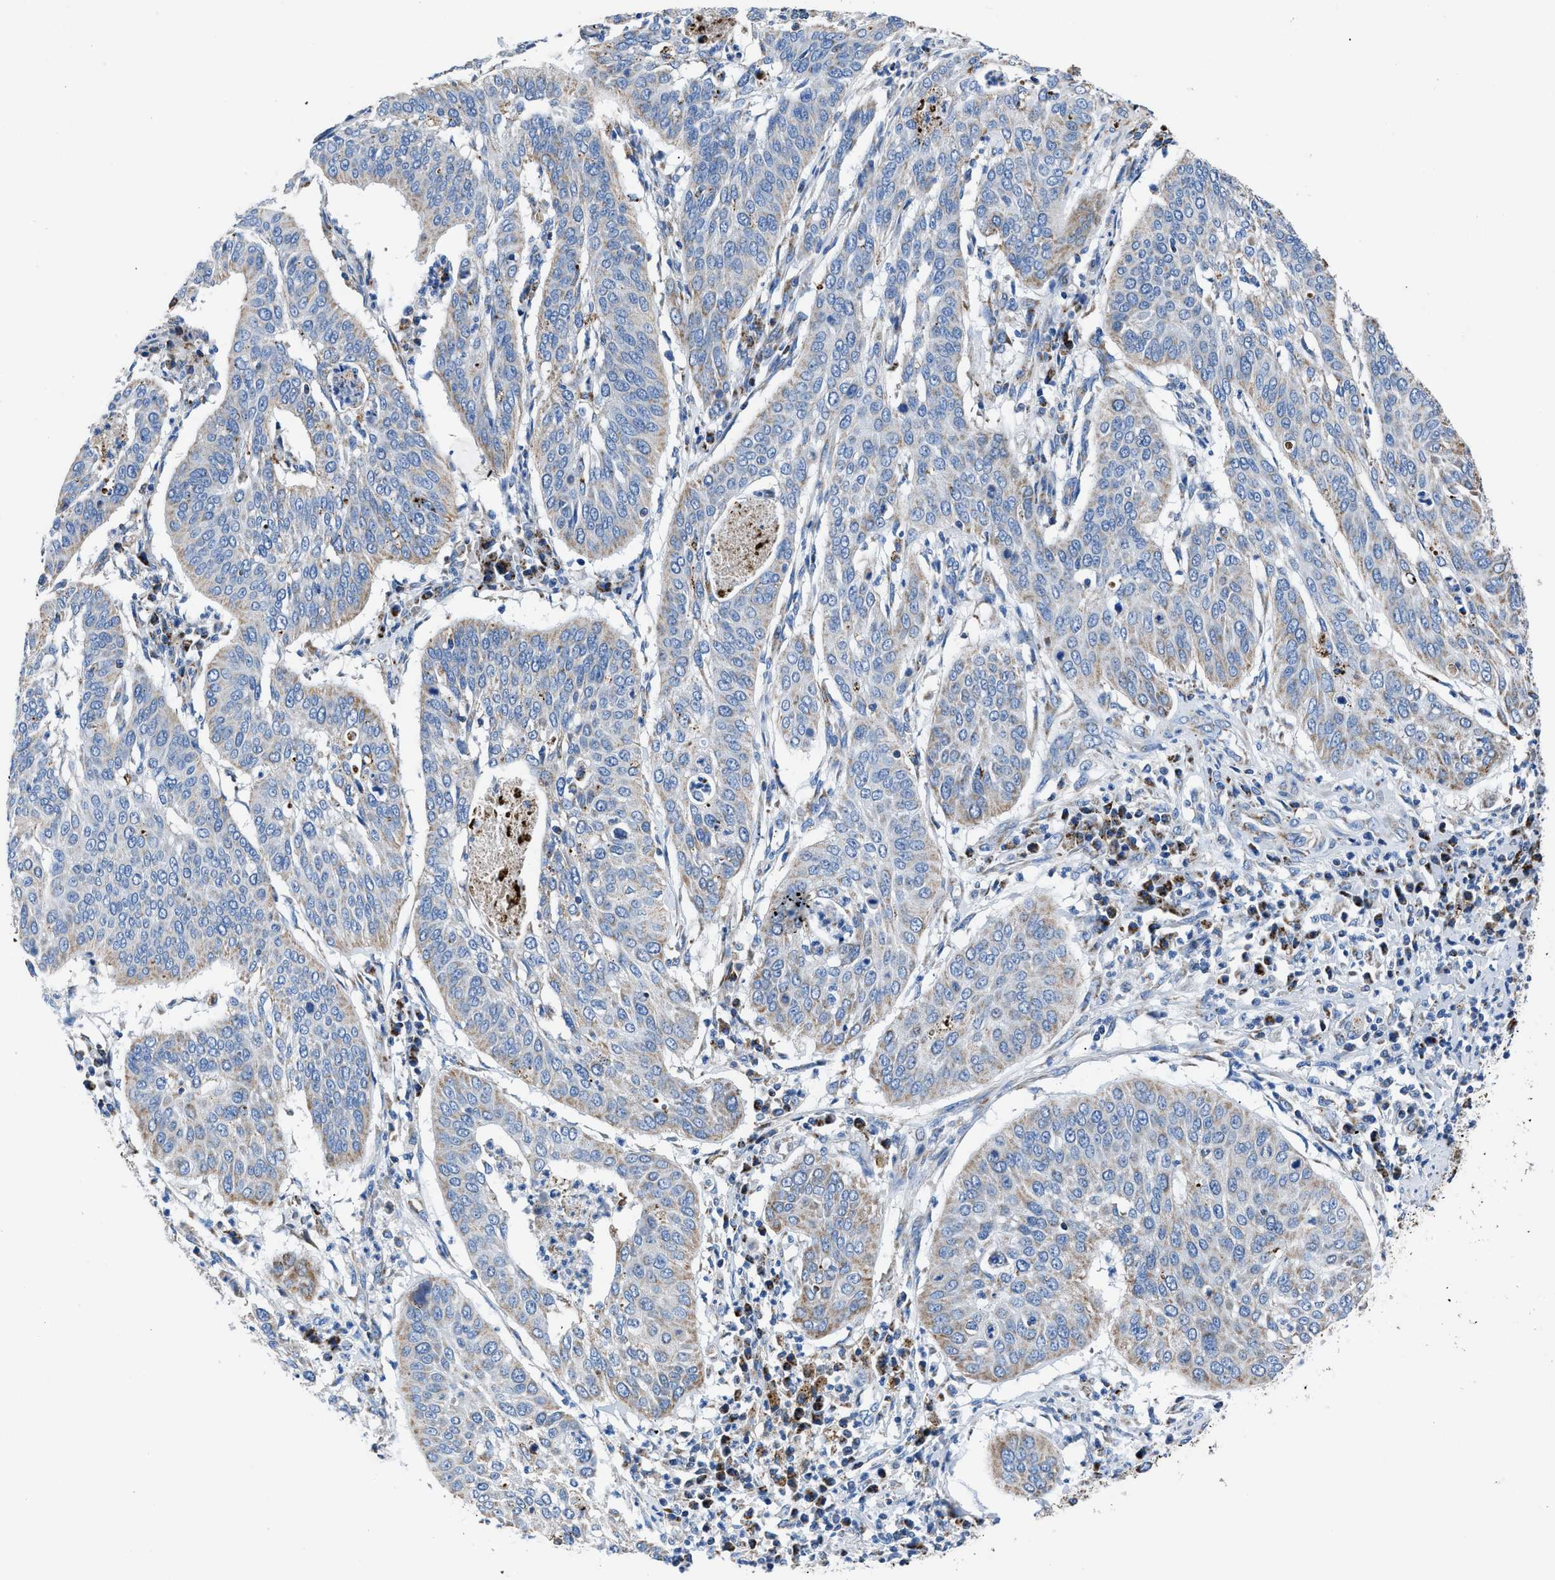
{"staining": {"intensity": "weak", "quantity": "<25%", "location": "cytoplasmic/membranous"}, "tissue": "cervical cancer", "cell_type": "Tumor cells", "image_type": "cancer", "snomed": [{"axis": "morphology", "description": "Normal tissue, NOS"}, {"axis": "morphology", "description": "Squamous cell carcinoma, NOS"}, {"axis": "topography", "description": "Cervix"}], "caption": "Tumor cells are negative for protein expression in human cervical cancer (squamous cell carcinoma).", "gene": "ZDHHC3", "patient": {"sex": "female", "age": 39}}